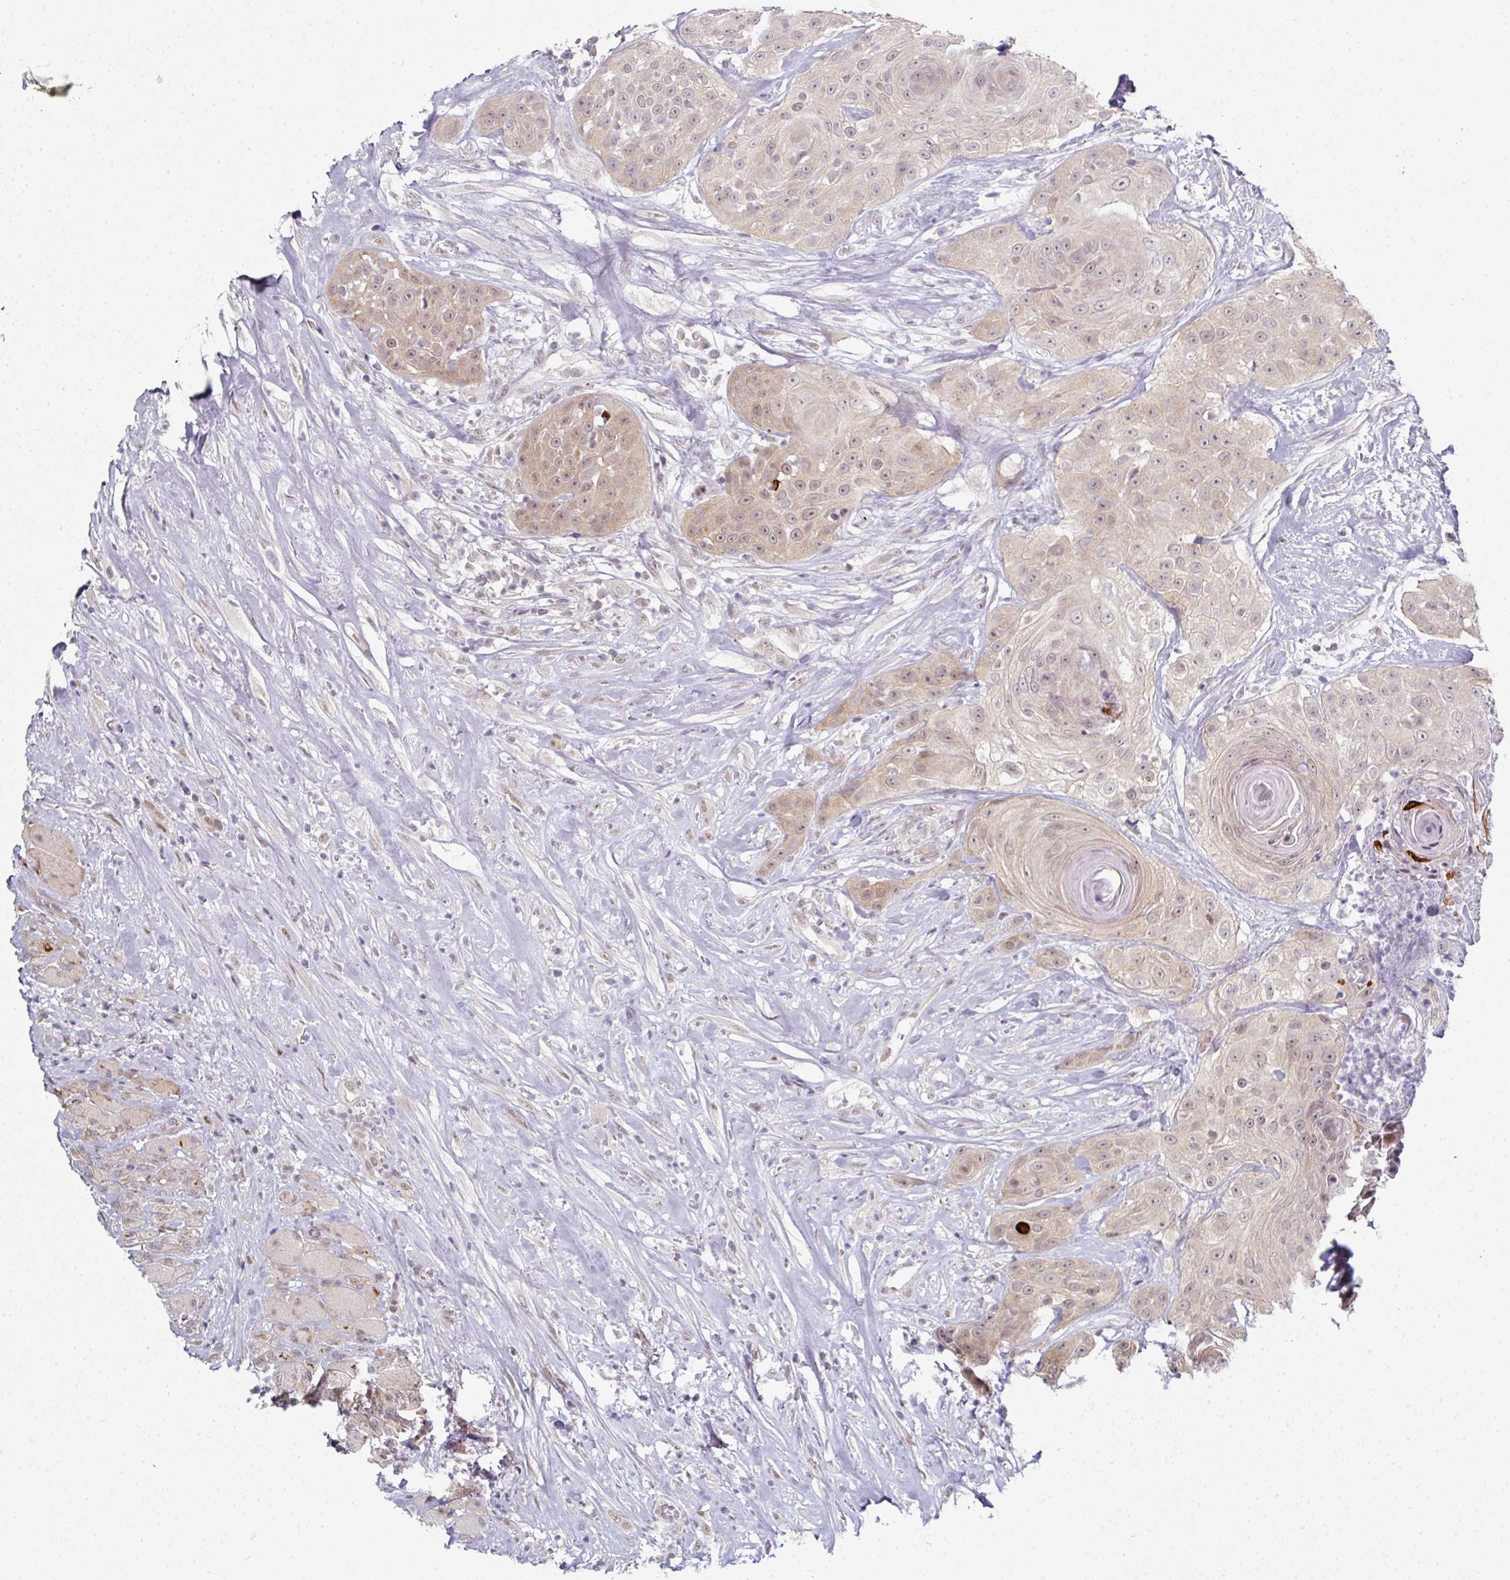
{"staining": {"intensity": "weak", "quantity": ">75%", "location": "cytoplasmic/membranous,nuclear"}, "tissue": "head and neck cancer", "cell_type": "Tumor cells", "image_type": "cancer", "snomed": [{"axis": "morphology", "description": "Squamous cell carcinoma, NOS"}, {"axis": "topography", "description": "Head-Neck"}], "caption": "This is an image of immunohistochemistry (IHC) staining of squamous cell carcinoma (head and neck), which shows weak staining in the cytoplasmic/membranous and nuclear of tumor cells.", "gene": "TMCC1", "patient": {"sex": "male", "age": 83}}